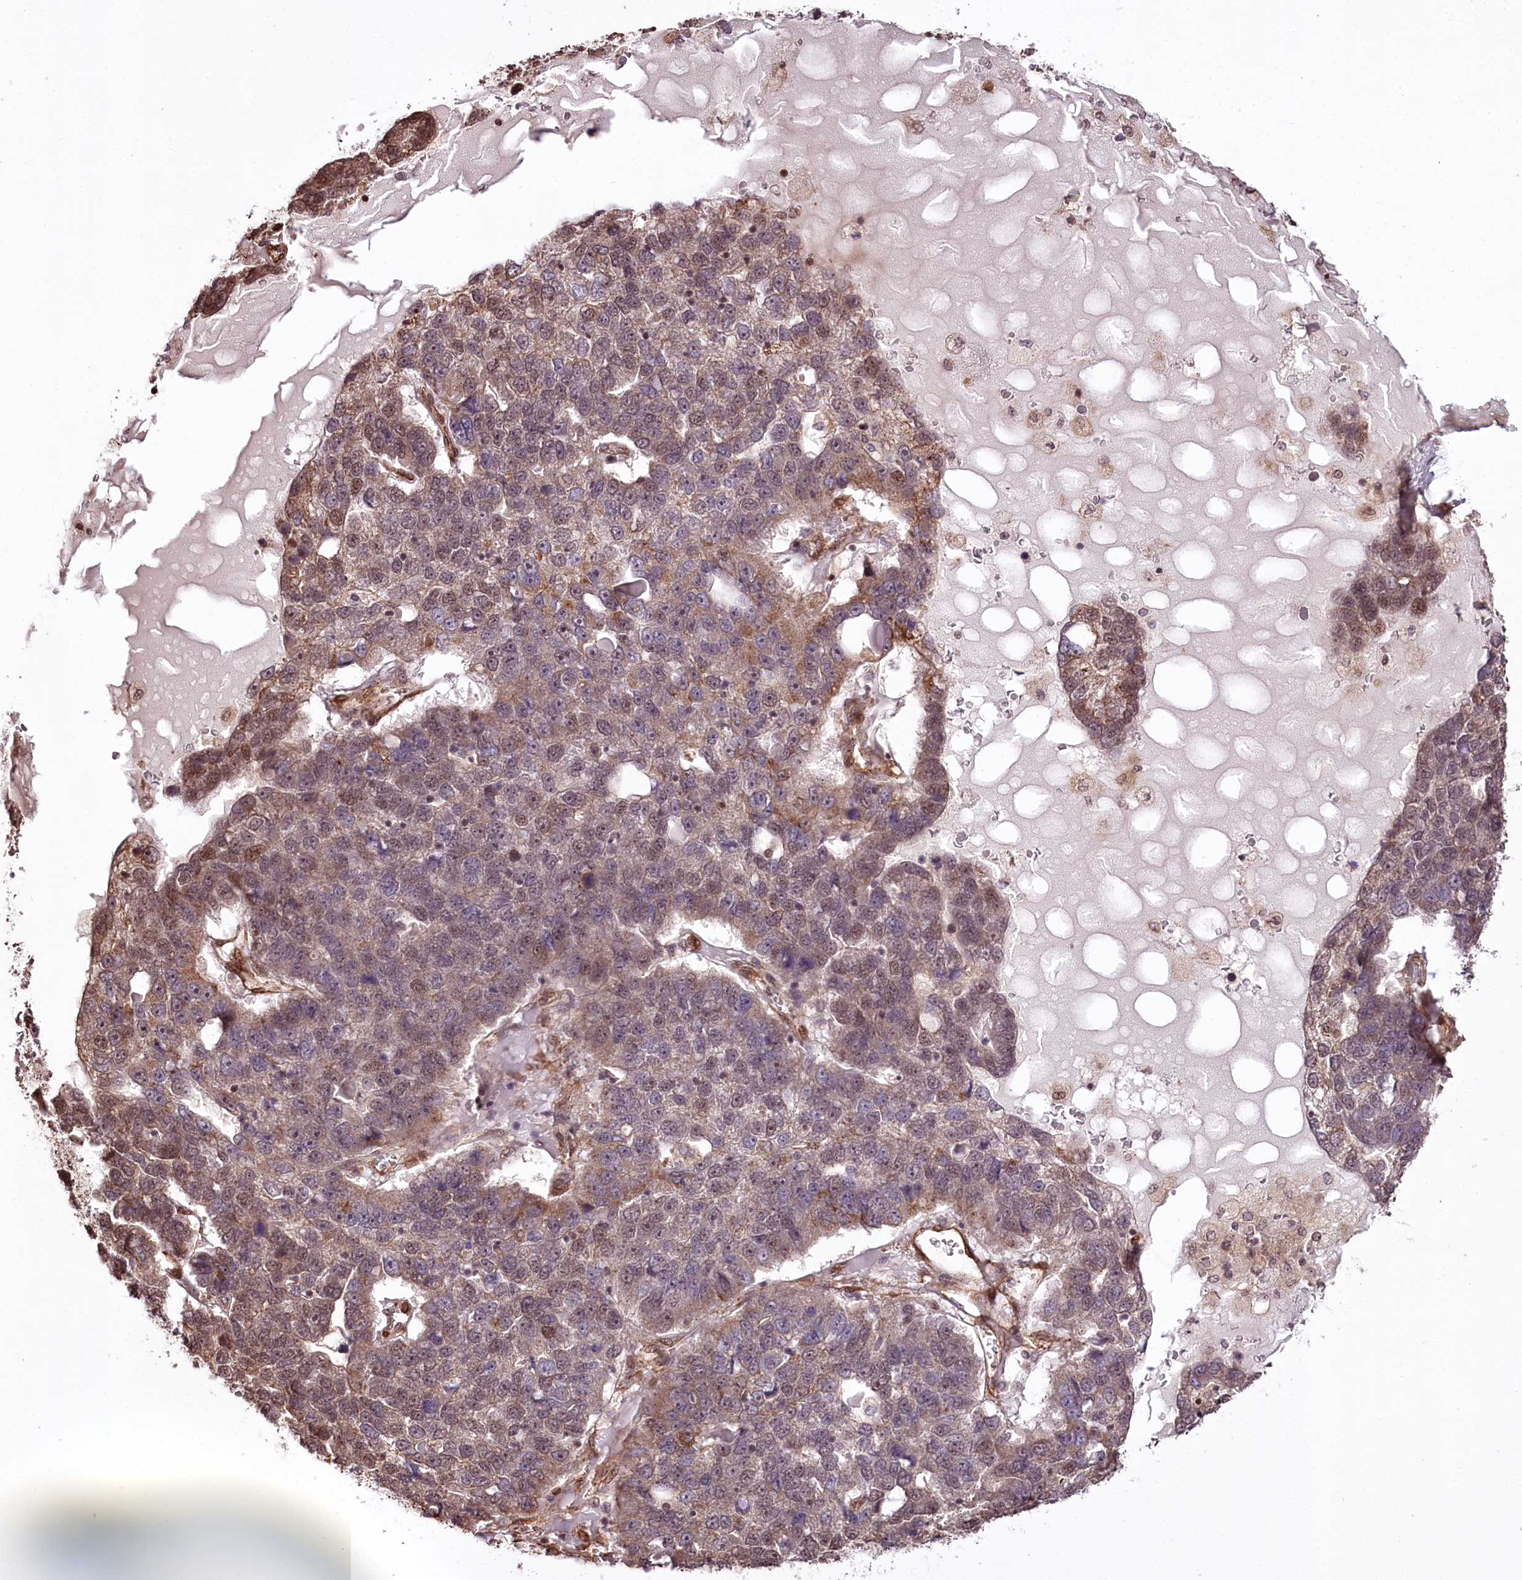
{"staining": {"intensity": "moderate", "quantity": "<25%", "location": "cytoplasmic/membranous,nuclear"}, "tissue": "pancreatic cancer", "cell_type": "Tumor cells", "image_type": "cancer", "snomed": [{"axis": "morphology", "description": "Adenocarcinoma, NOS"}, {"axis": "topography", "description": "Pancreas"}], "caption": "Pancreatic cancer stained for a protein reveals moderate cytoplasmic/membranous and nuclear positivity in tumor cells.", "gene": "TTC33", "patient": {"sex": "female", "age": 61}}